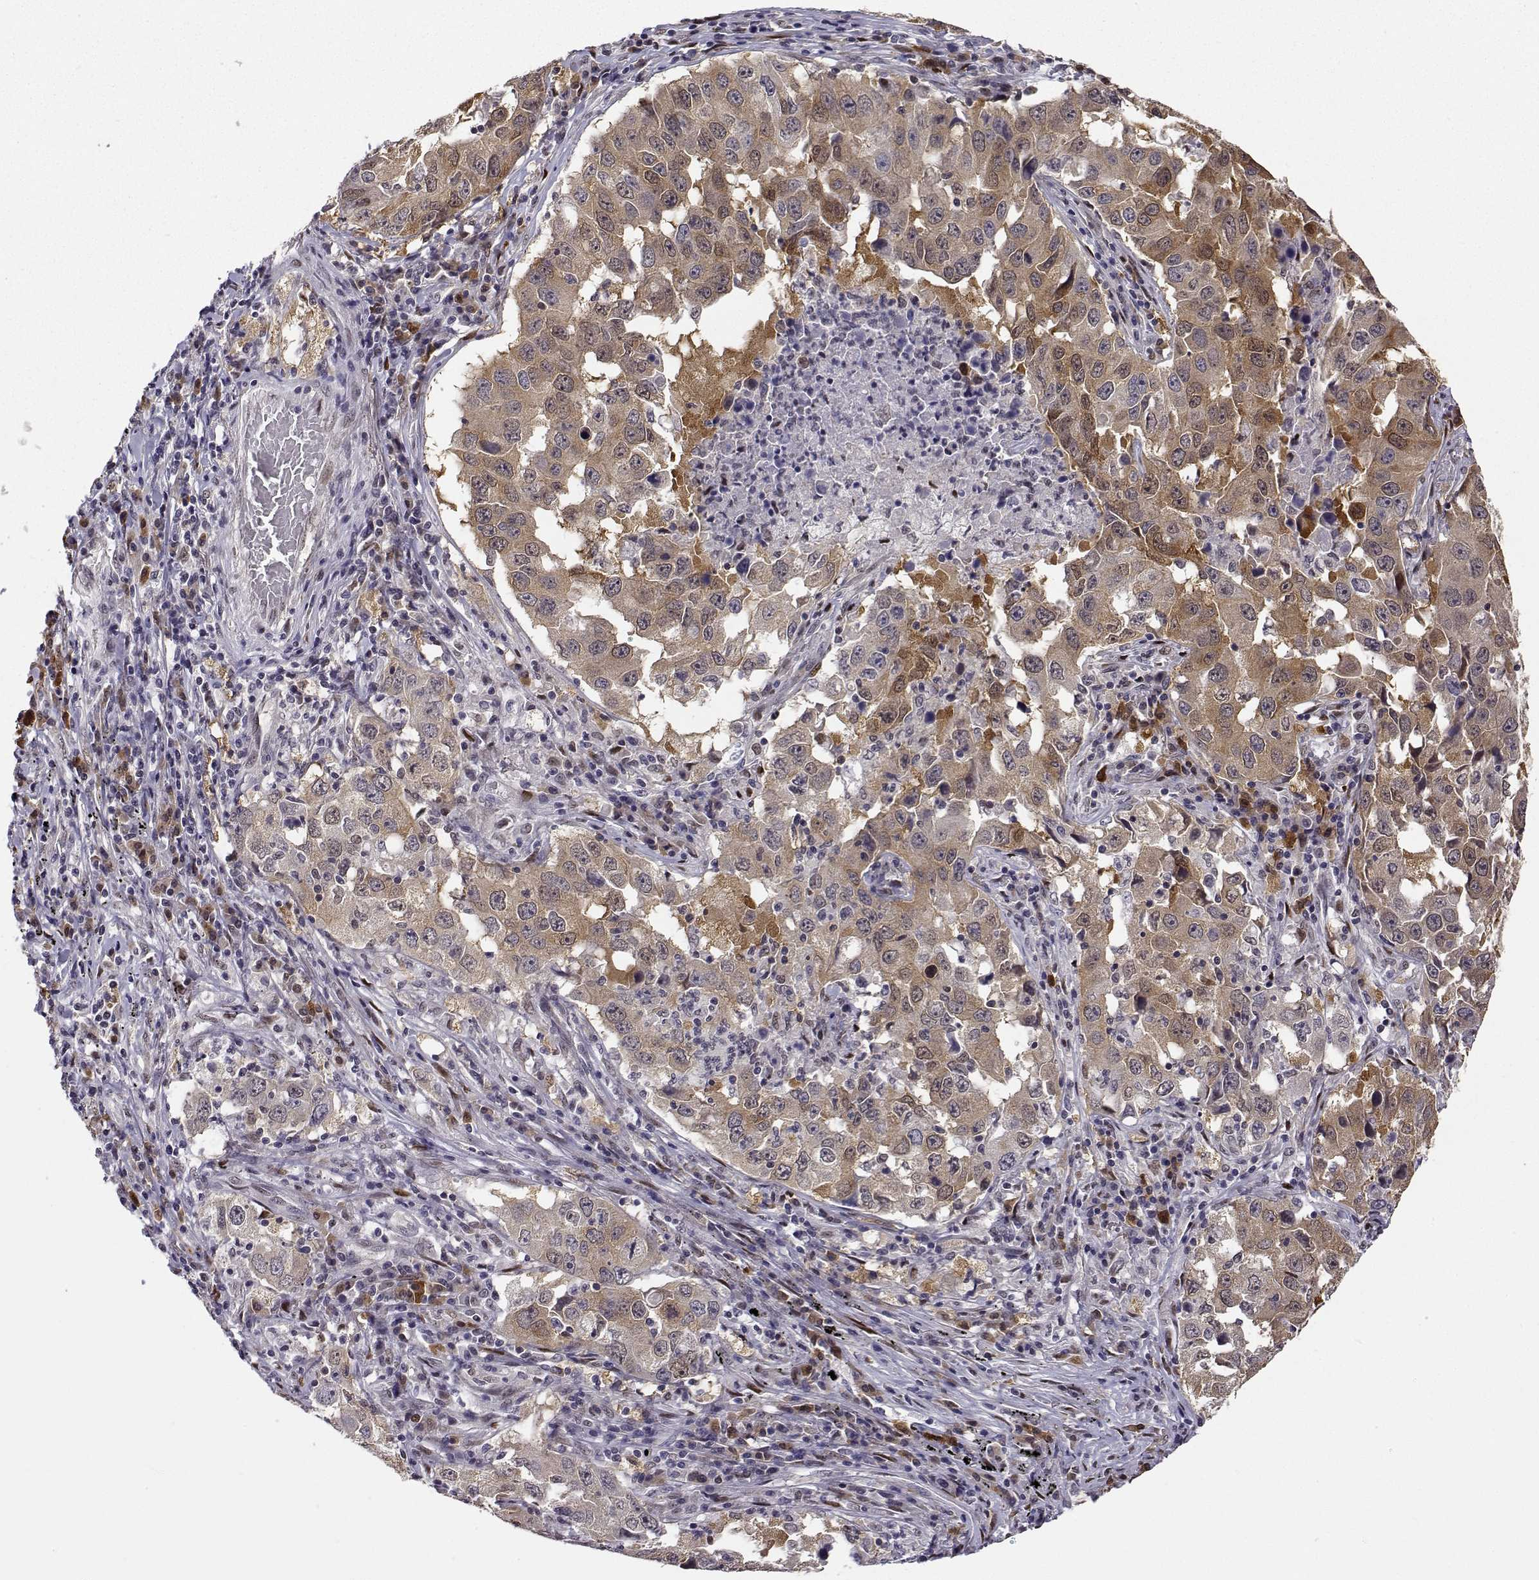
{"staining": {"intensity": "weak", "quantity": ">75%", "location": "cytoplasmic/membranous,nuclear"}, "tissue": "lung cancer", "cell_type": "Tumor cells", "image_type": "cancer", "snomed": [{"axis": "morphology", "description": "Adenocarcinoma, NOS"}, {"axis": "topography", "description": "Lung"}], "caption": "Immunohistochemistry histopathology image of human lung cancer (adenocarcinoma) stained for a protein (brown), which shows low levels of weak cytoplasmic/membranous and nuclear staining in approximately >75% of tumor cells.", "gene": "PHGDH", "patient": {"sex": "male", "age": 73}}